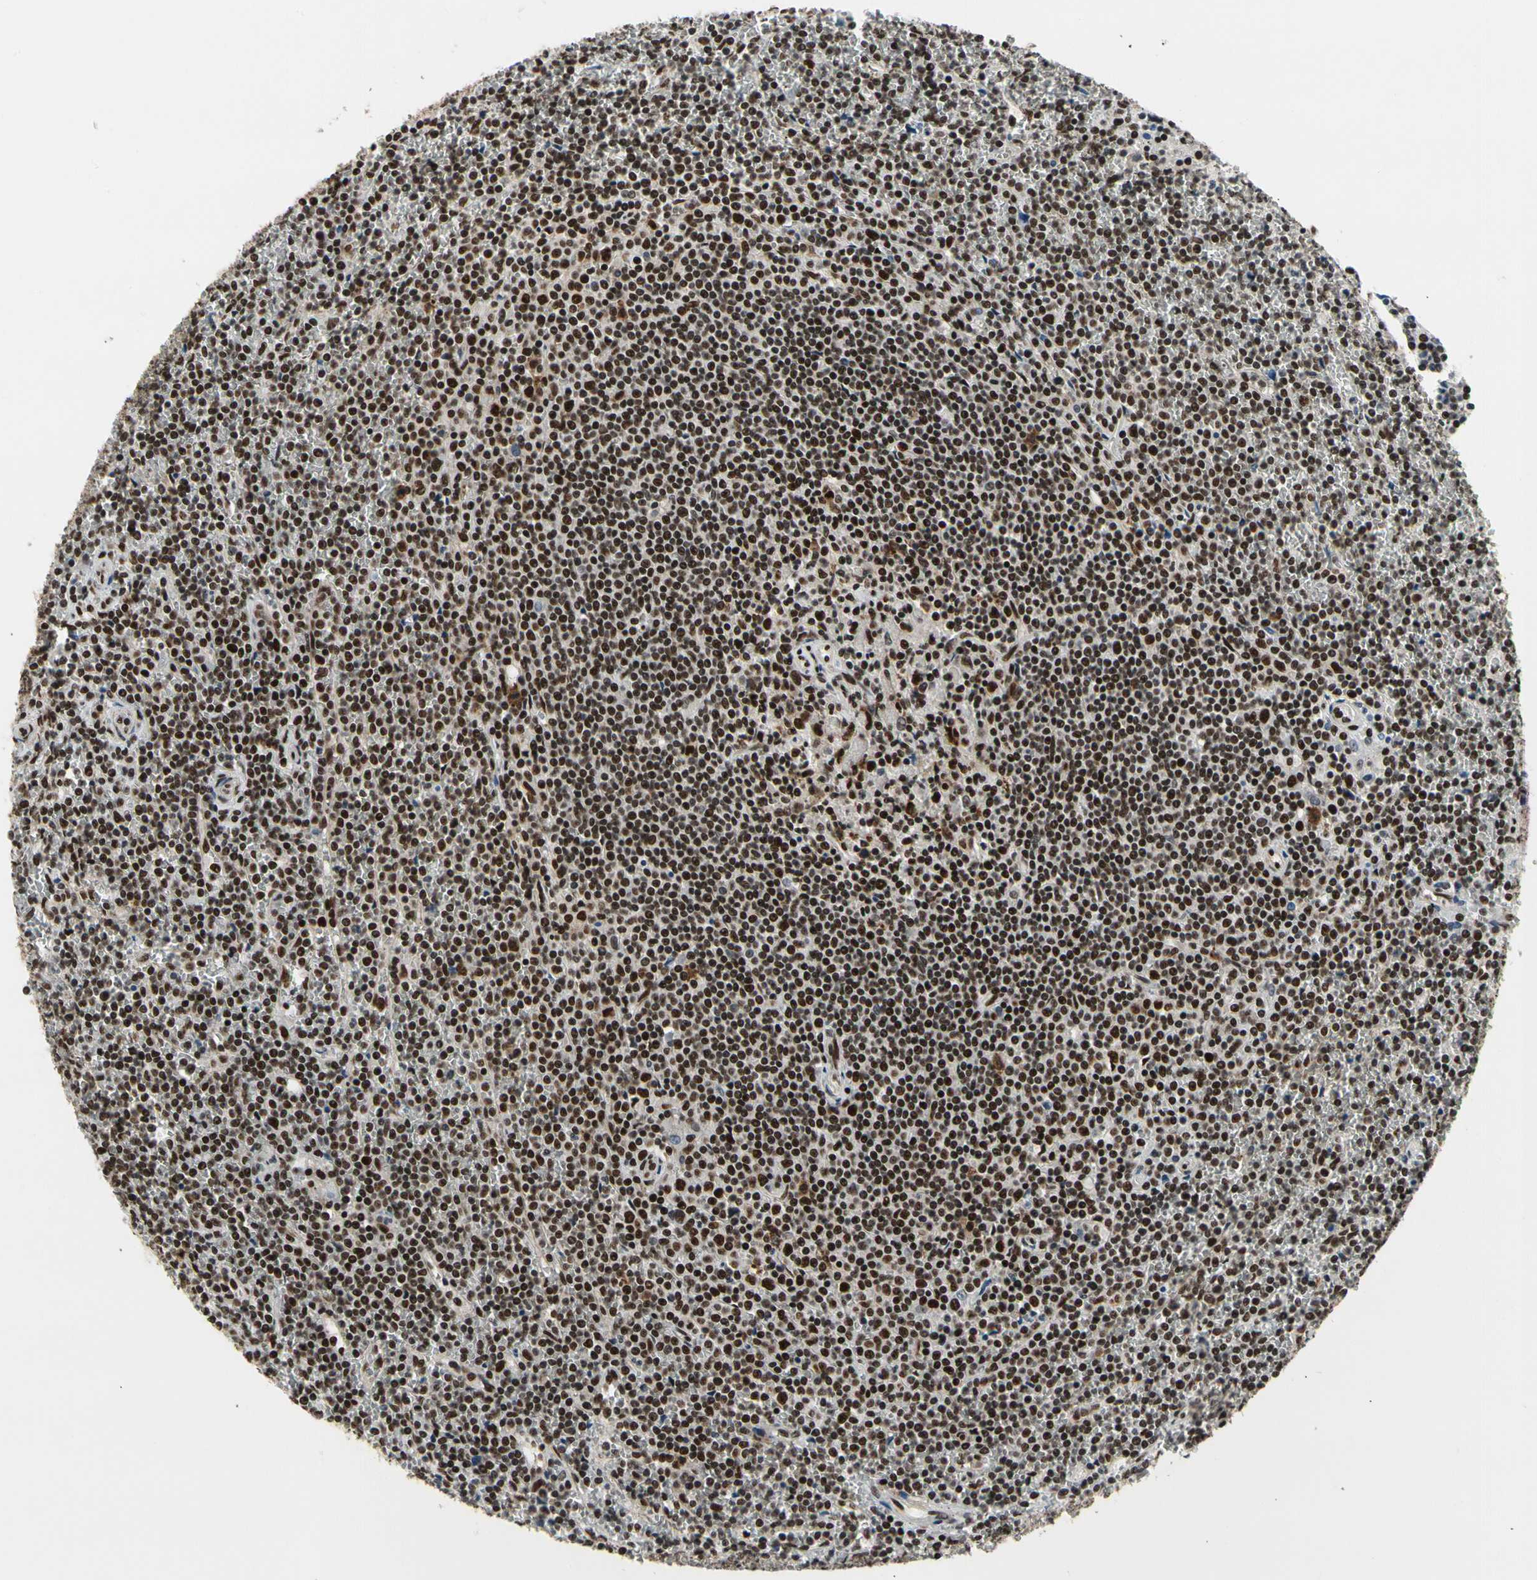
{"staining": {"intensity": "strong", "quantity": ">75%", "location": "nuclear"}, "tissue": "lymphoma", "cell_type": "Tumor cells", "image_type": "cancer", "snomed": [{"axis": "morphology", "description": "Malignant lymphoma, non-Hodgkin's type, Low grade"}, {"axis": "topography", "description": "Spleen"}], "caption": "Human lymphoma stained for a protein (brown) exhibits strong nuclear positive expression in approximately >75% of tumor cells.", "gene": "SRSF11", "patient": {"sex": "female", "age": 19}}